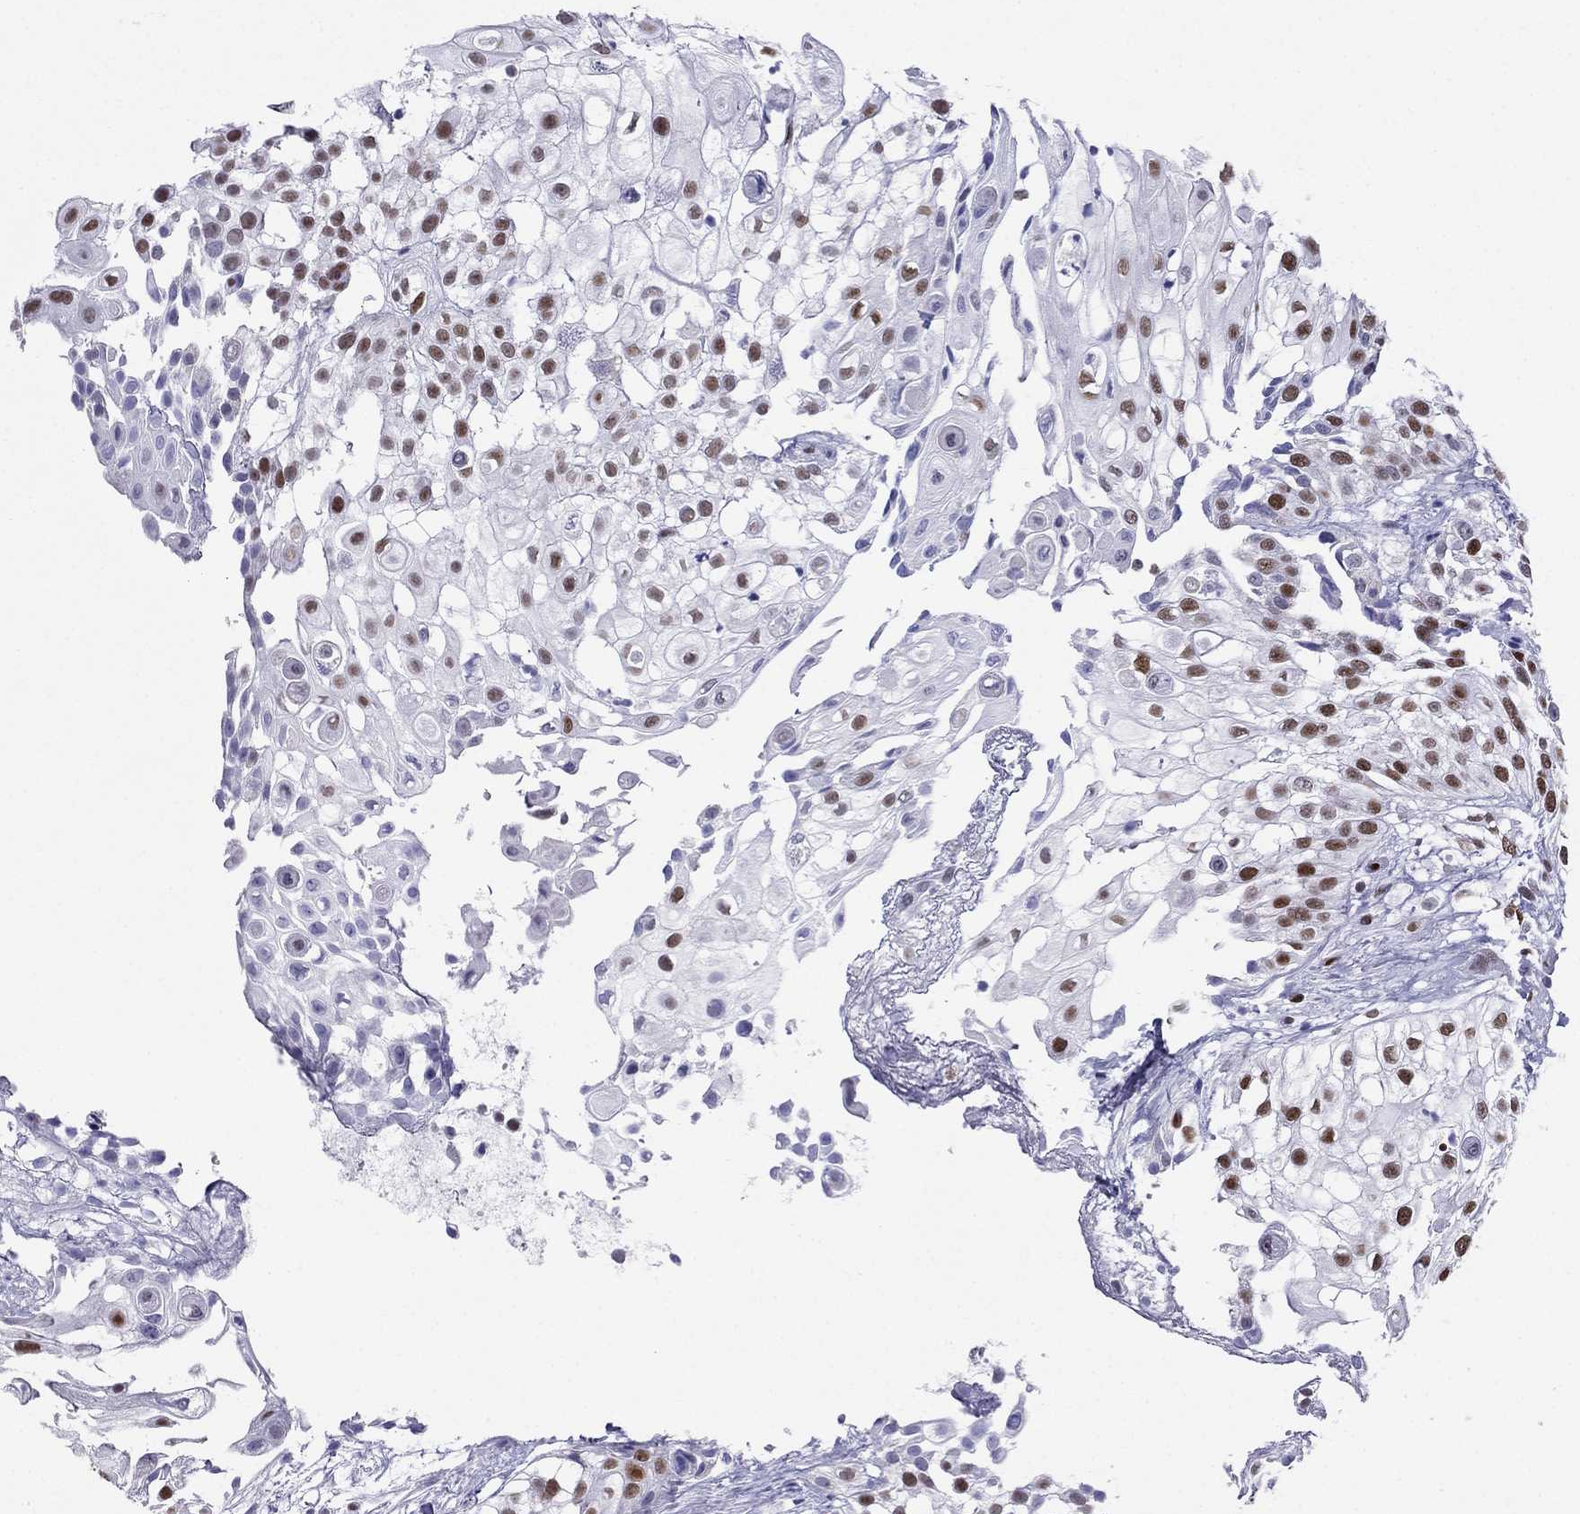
{"staining": {"intensity": "moderate", "quantity": "25%-75%", "location": "nuclear"}, "tissue": "urothelial cancer", "cell_type": "Tumor cells", "image_type": "cancer", "snomed": [{"axis": "morphology", "description": "Urothelial carcinoma, High grade"}, {"axis": "topography", "description": "Urinary bladder"}], "caption": "DAB (3,3'-diaminobenzidine) immunohistochemical staining of human urothelial cancer reveals moderate nuclear protein expression in about 25%-75% of tumor cells.", "gene": "PPM1G", "patient": {"sex": "female", "age": 79}}